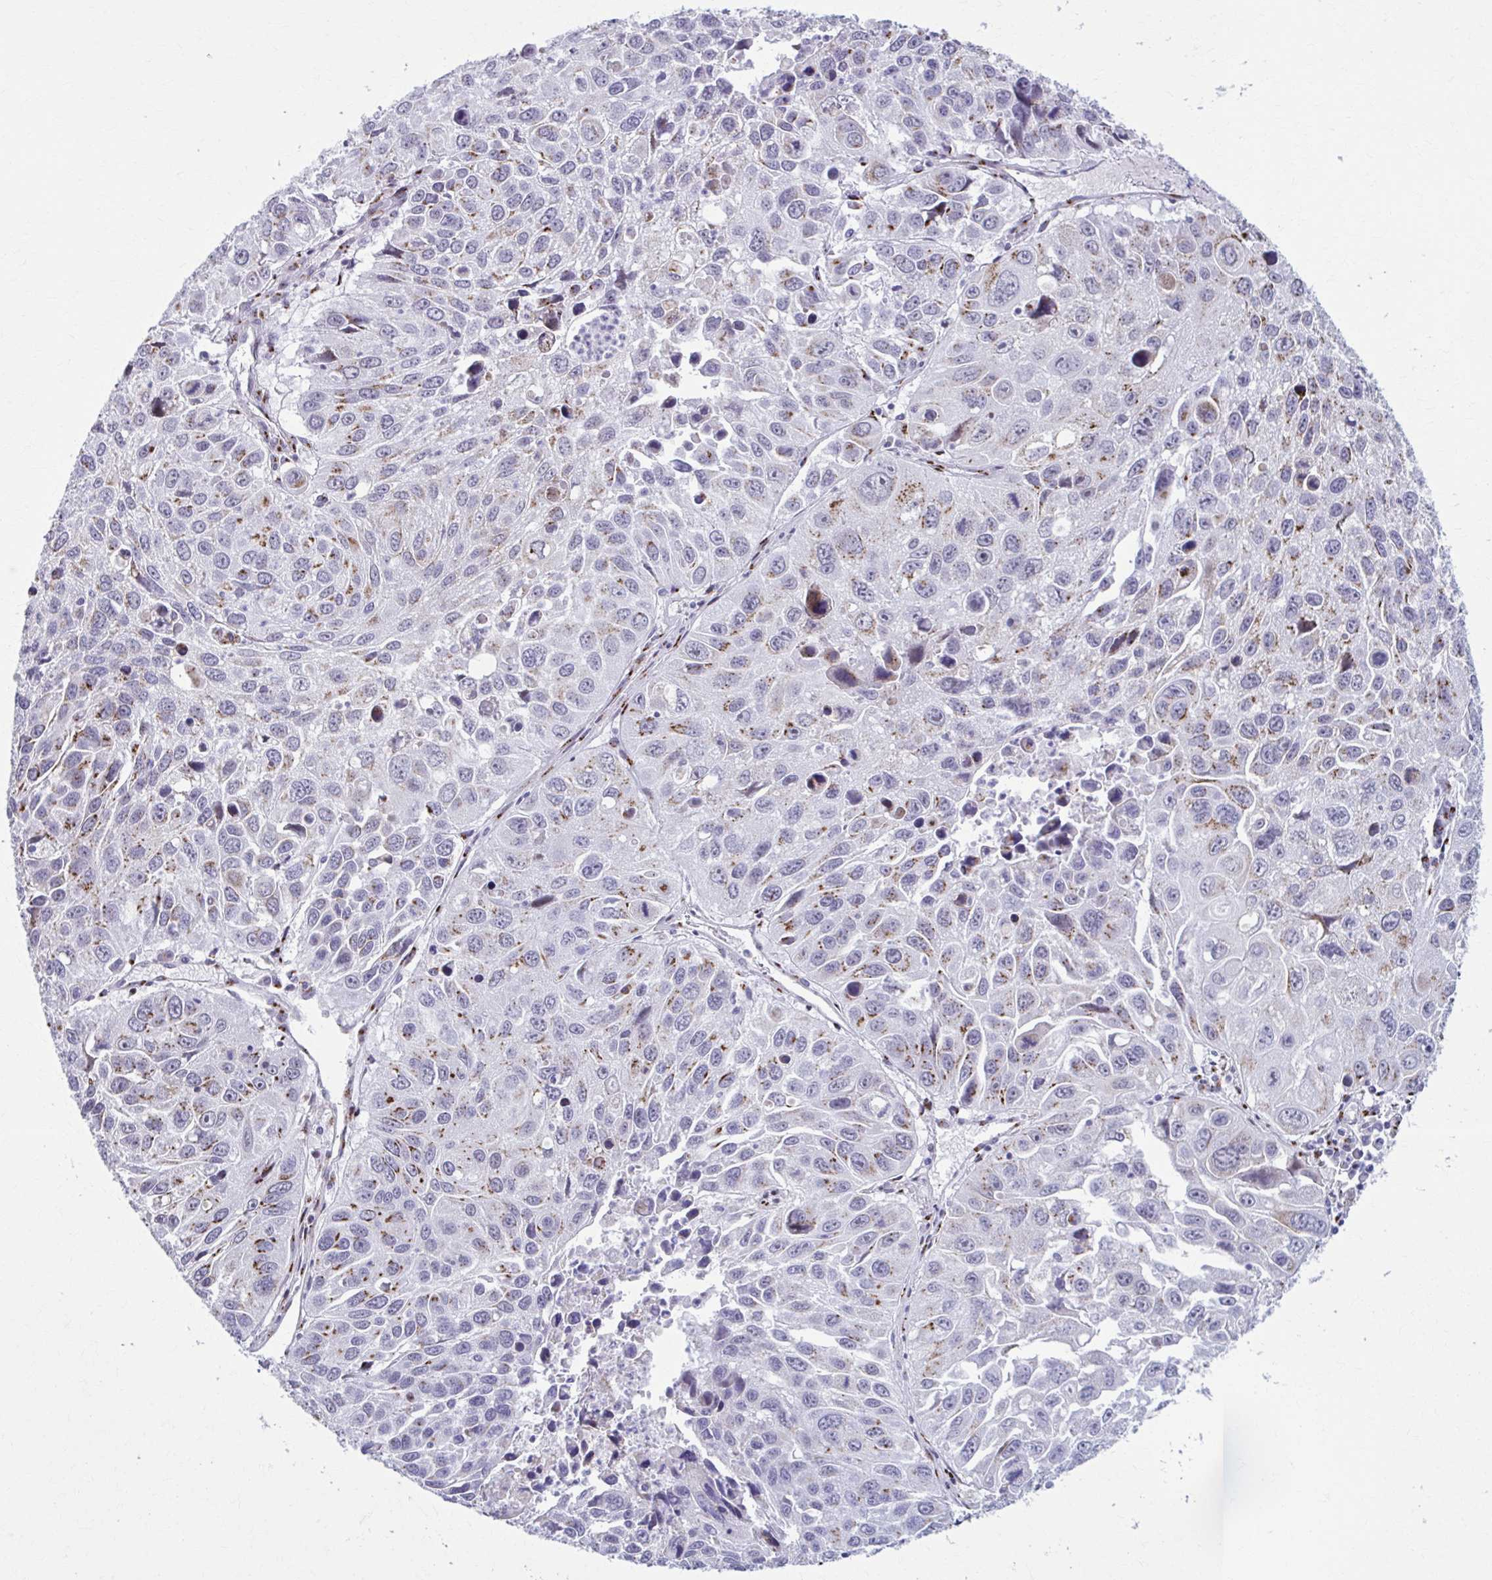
{"staining": {"intensity": "moderate", "quantity": "25%-75%", "location": "cytoplasmic/membranous"}, "tissue": "lung cancer", "cell_type": "Tumor cells", "image_type": "cancer", "snomed": [{"axis": "morphology", "description": "Squamous cell carcinoma, NOS"}, {"axis": "topography", "description": "Lung"}], "caption": "Immunohistochemistry of human lung cancer (squamous cell carcinoma) displays medium levels of moderate cytoplasmic/membranous staining in approximately 25%-75% of tumor cells.", "gene": "ZNF682", "patient": {"sex": "female", "age": 61}}